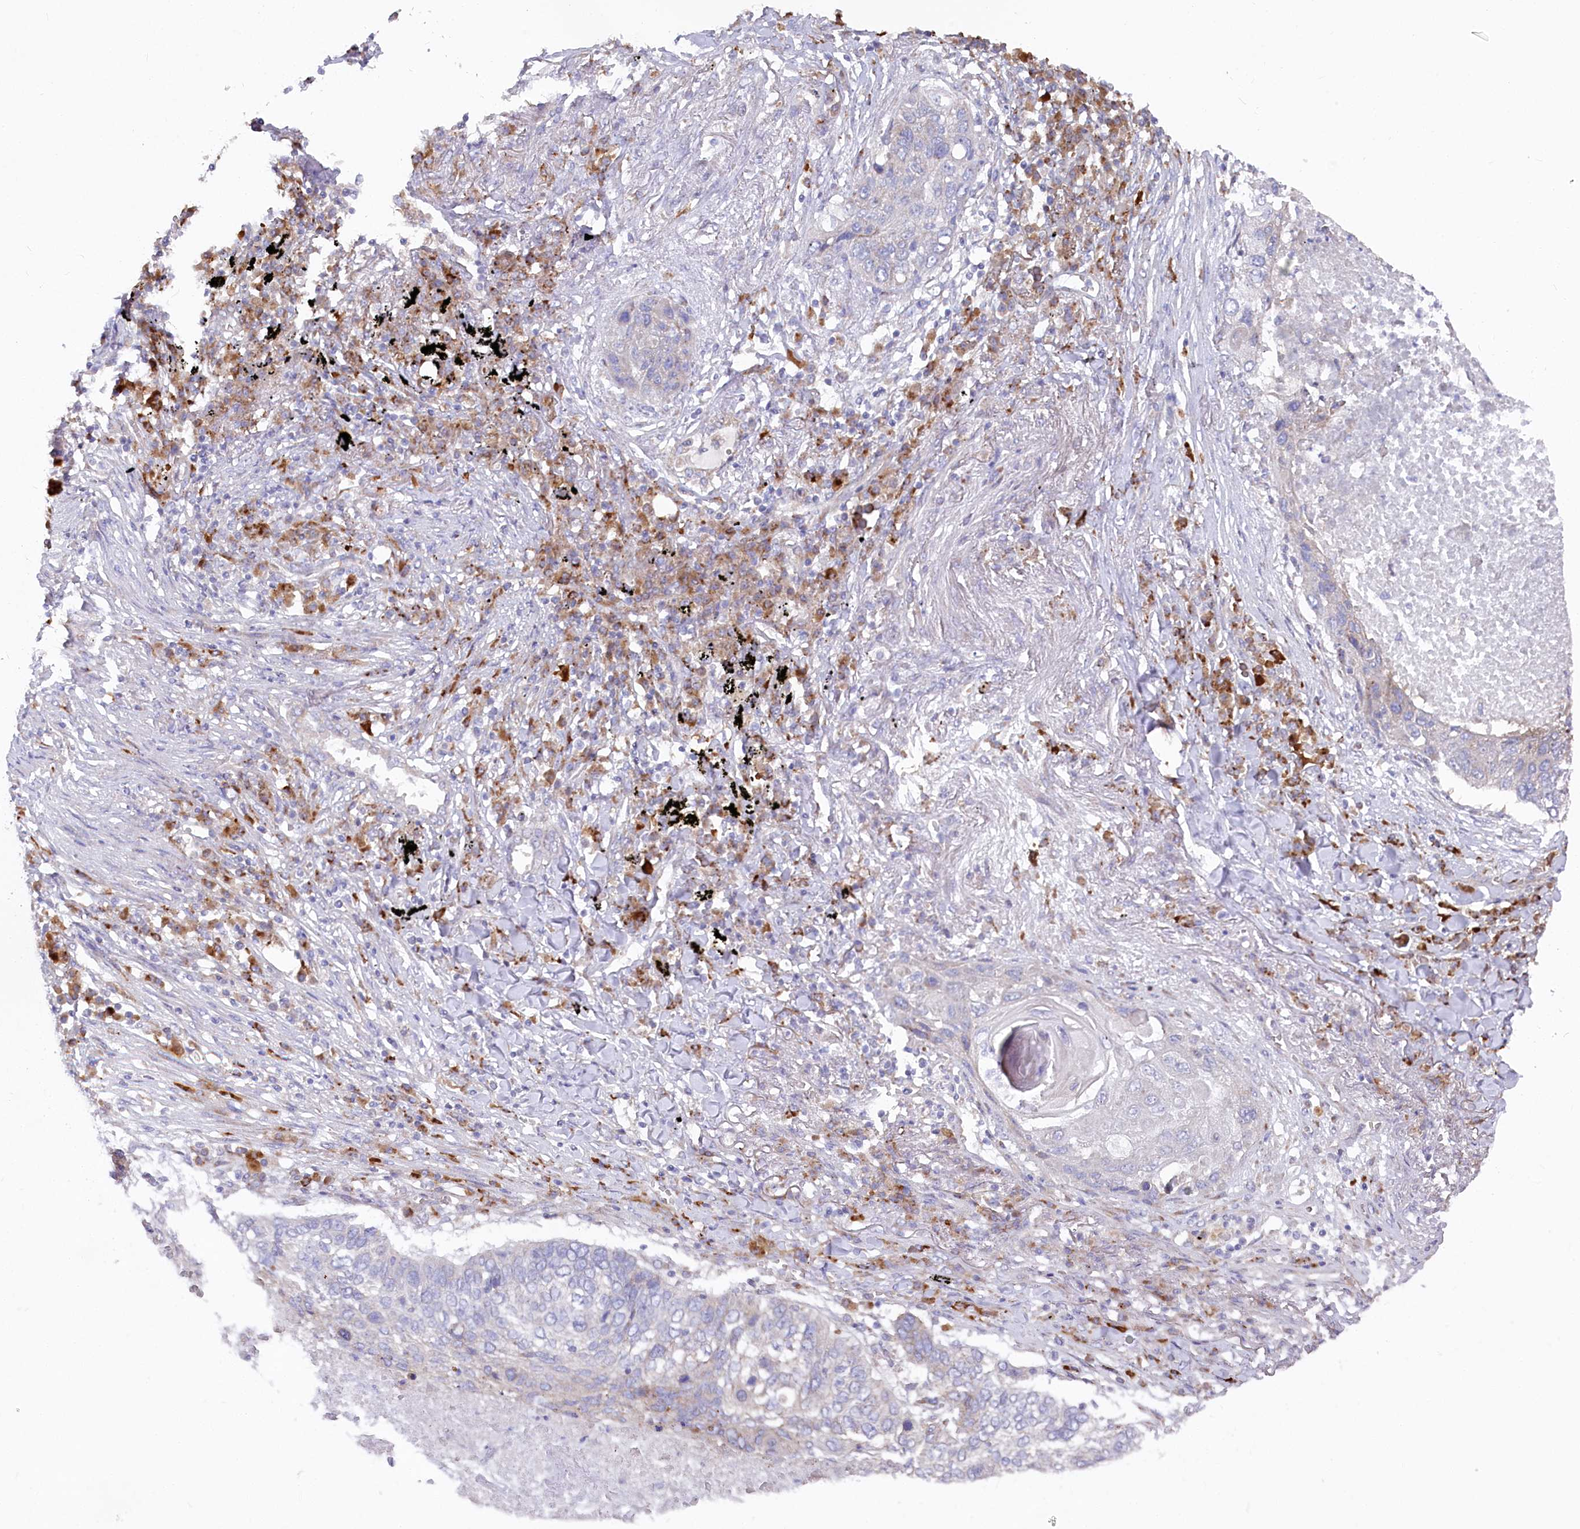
{"staining": {"intensity": "negative", "quantity": "none", "location": "none"}, "tissue": "lung cancer", "cell_type": "Tumor cells", "image_type": "cancer", "snomed": [{"axis": "morphology", "description": "Squamous cell carcinoma, NOS"}, {"axis": "topography", "description": "Lung"}], "caption": "Immunohistochemistry (IHC) photomicrograph of lung squamous cell carcinoma stained for a protein (brown), which exhibits no staining in tumor cells.", "gene": "POGLUT1", "patient": {"sex": "female", "age": 63}}